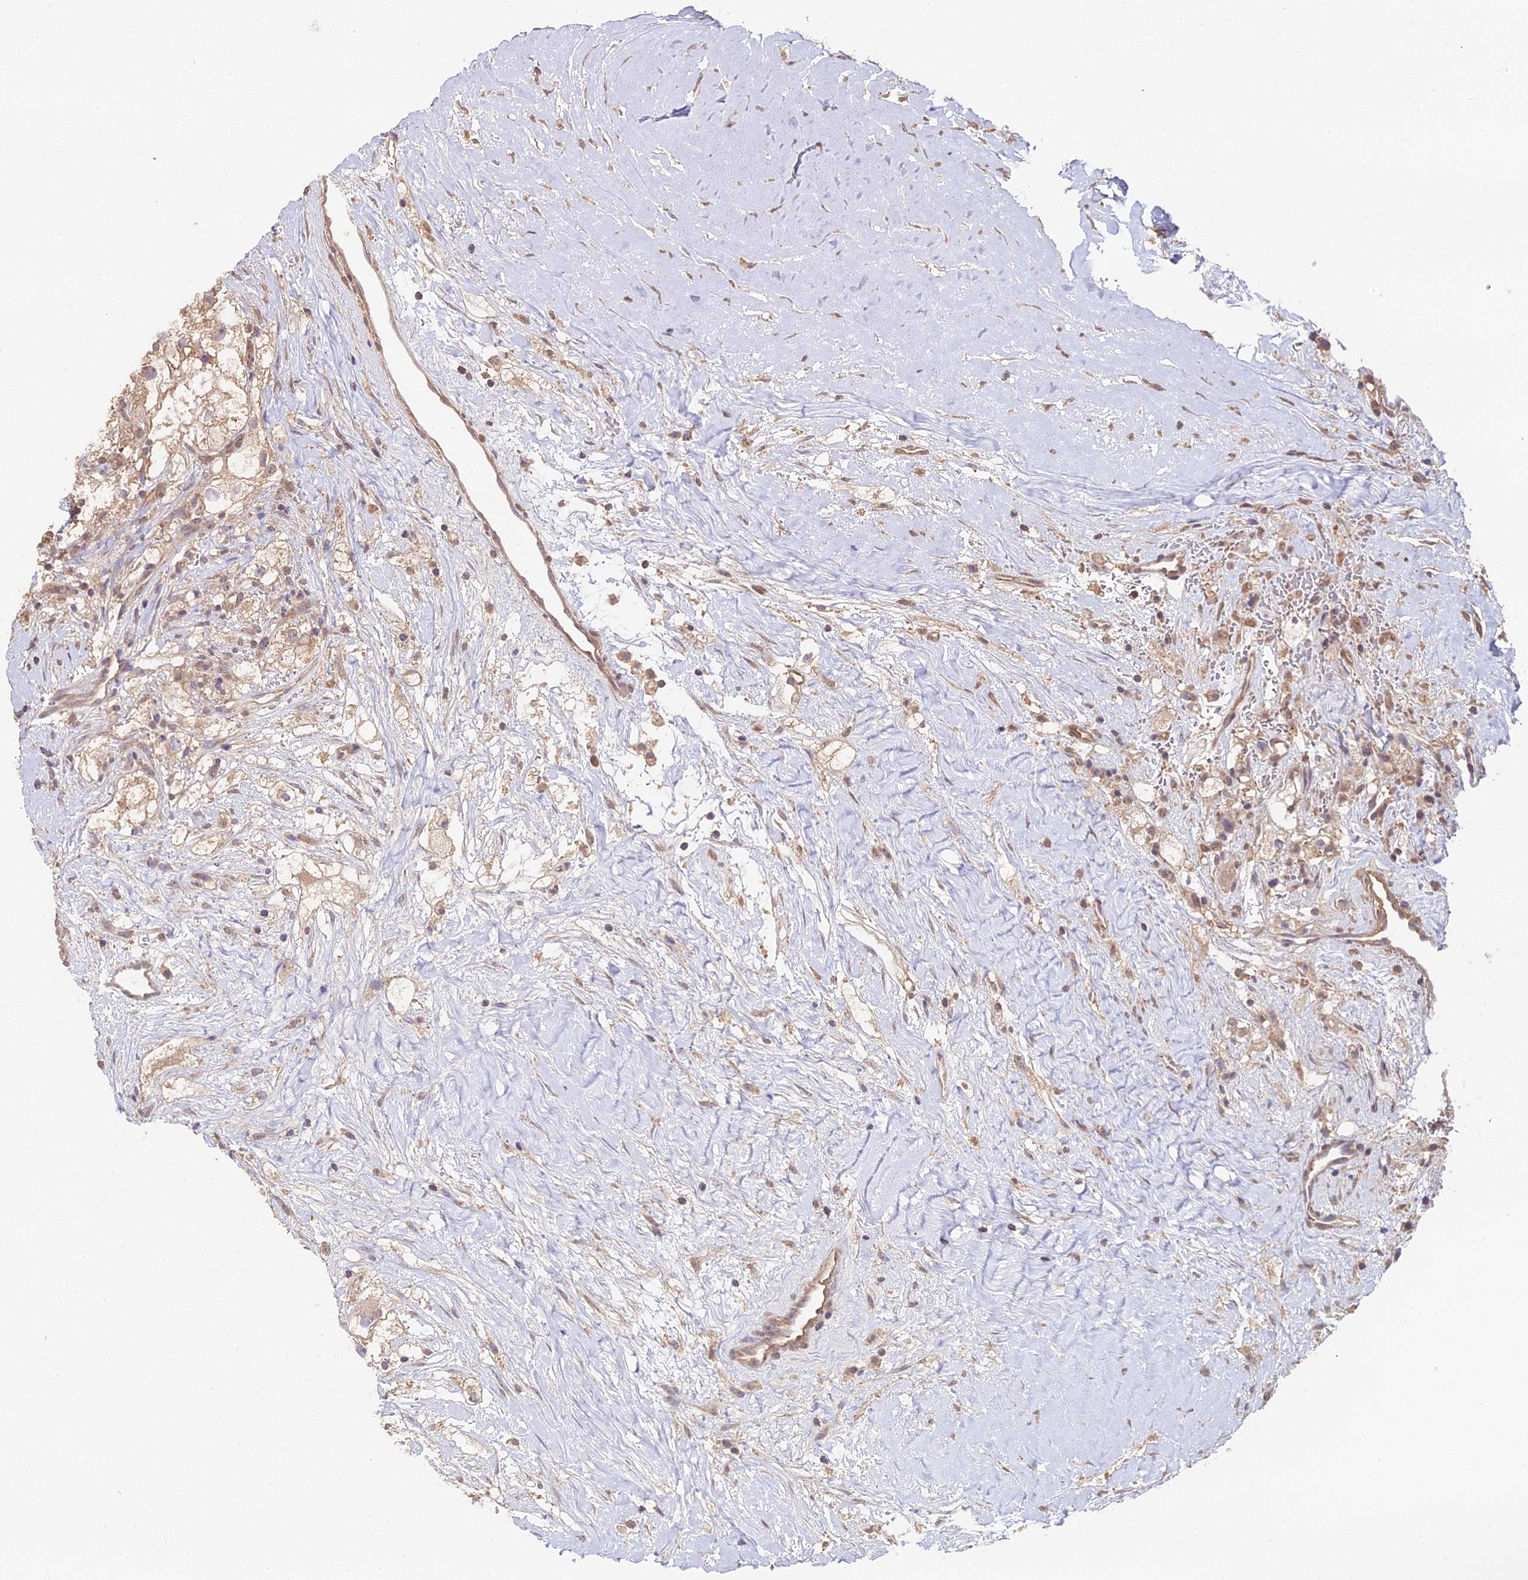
{"staining": {"intensity": "weak", "quantity": ">75%", "location": "cytoplasmic/membranous"}, "tissue": "renal cancer", "cell_type": "Tumor cells", "image_type": "cancer", "snomed": [{"axis": "morphology", "description": "Adenocarcinoma, NOS"}, {"axis": "topography", "description": "Kidney"}], "caption": "Immunohistochemical staining of human renal cancer demonstrates low levels of weak cytoplasmic/membranous expression in about >75% of tumor cells. (DAB IHC, brown staining for protein, blue staining for nuclei).", "gene": "METTL13", "patient": {"sex": "male", "age": 59}}